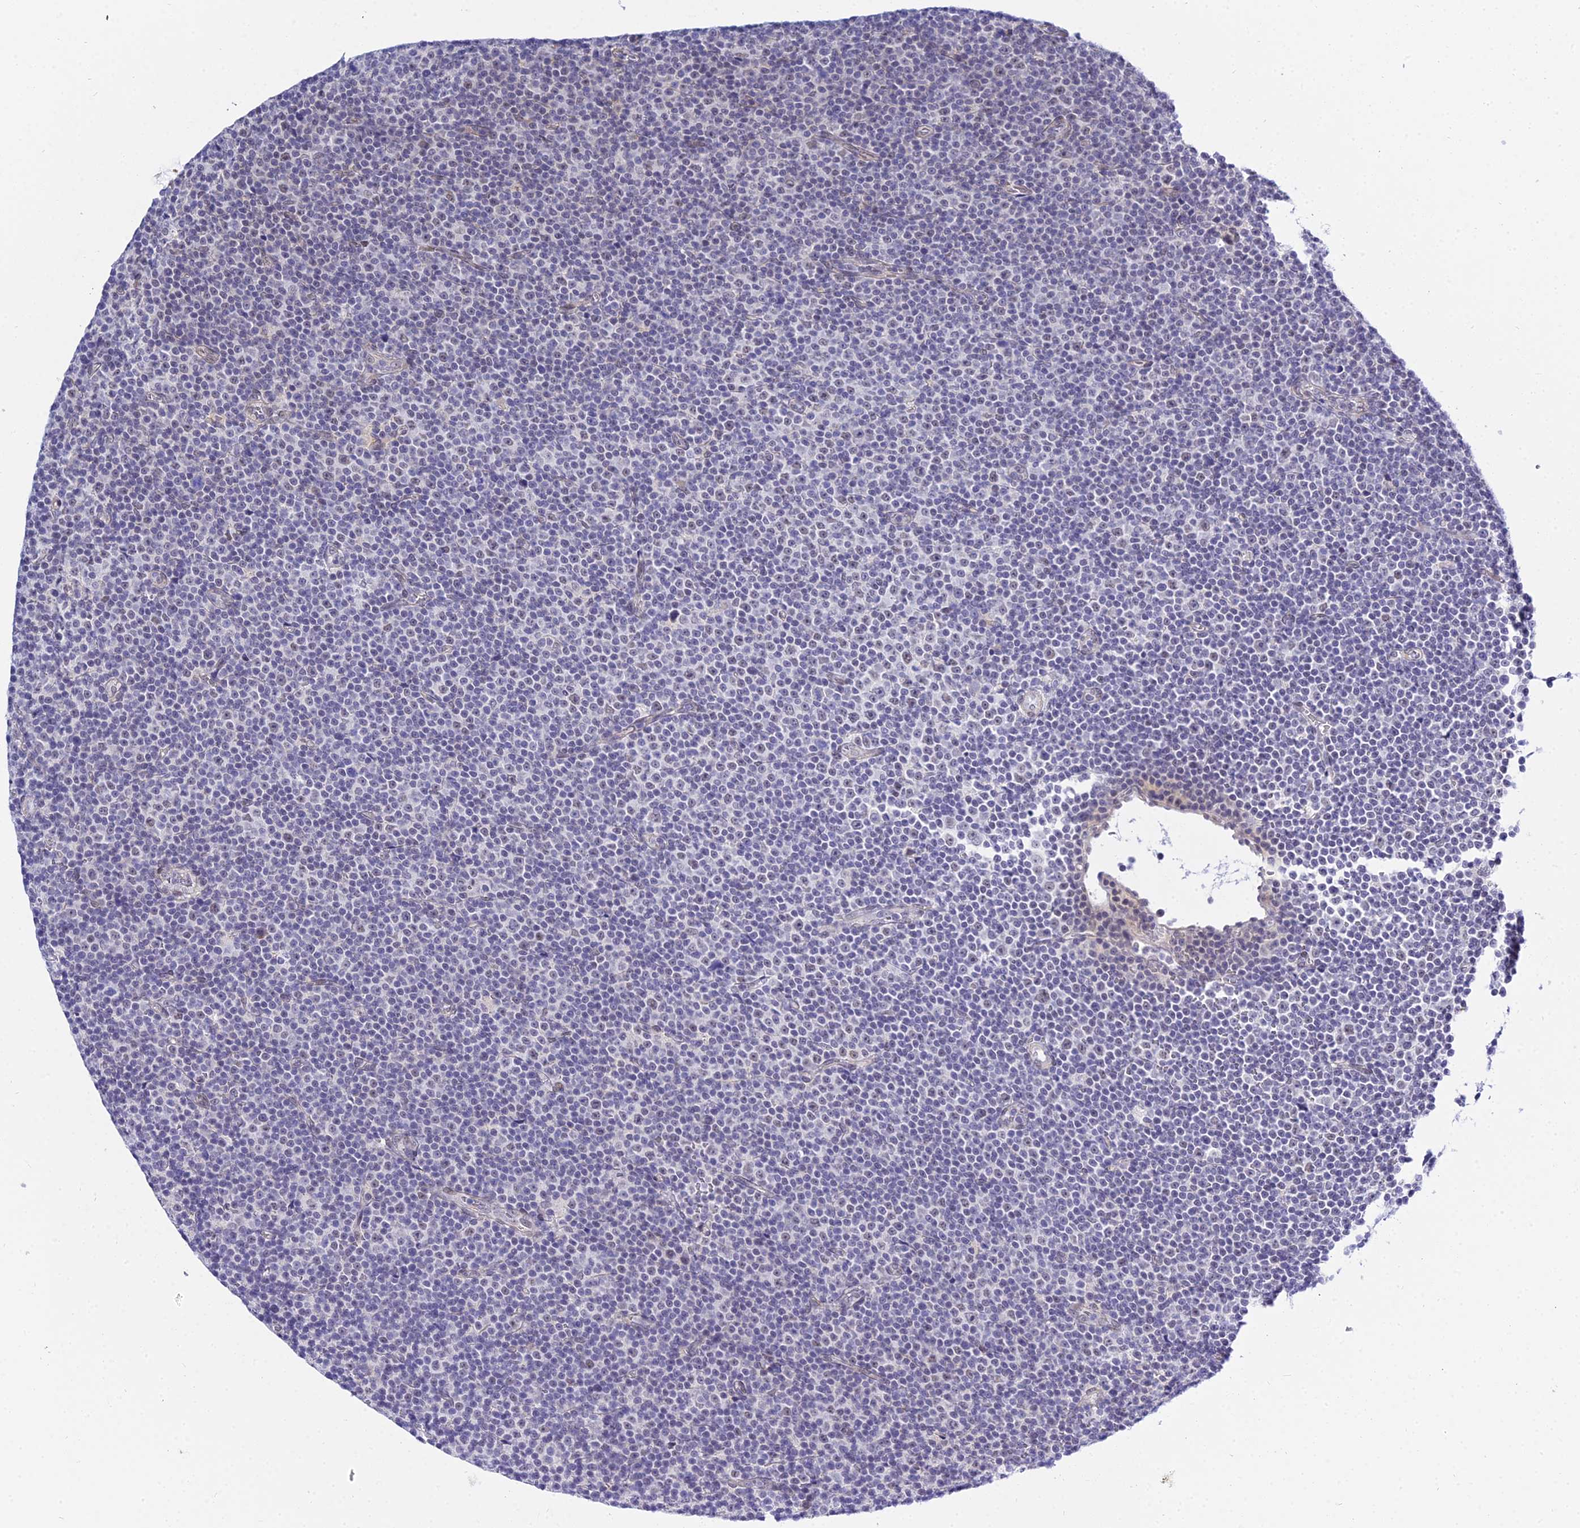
{"staining": {"intensity": "negative", "quantity": "none", "location": "none"}, "tissue": "lymphoma", "cell_type": "Tumor cells", "image_type": "cancer", "snomed": [{"axis": "morphology", "description": "Malignant lymphoma, non-Hodgkin's type, Low grade"}, {"axis": "topography", "description": "Lymph node"}], "caption": "The photomicrograph displays no staining of tumor cells in malignant lymphoma, non-Hodgkin's type (low-grade).", "gene": "ZNF628", "patient": {"sex": "female", "age": 67}}